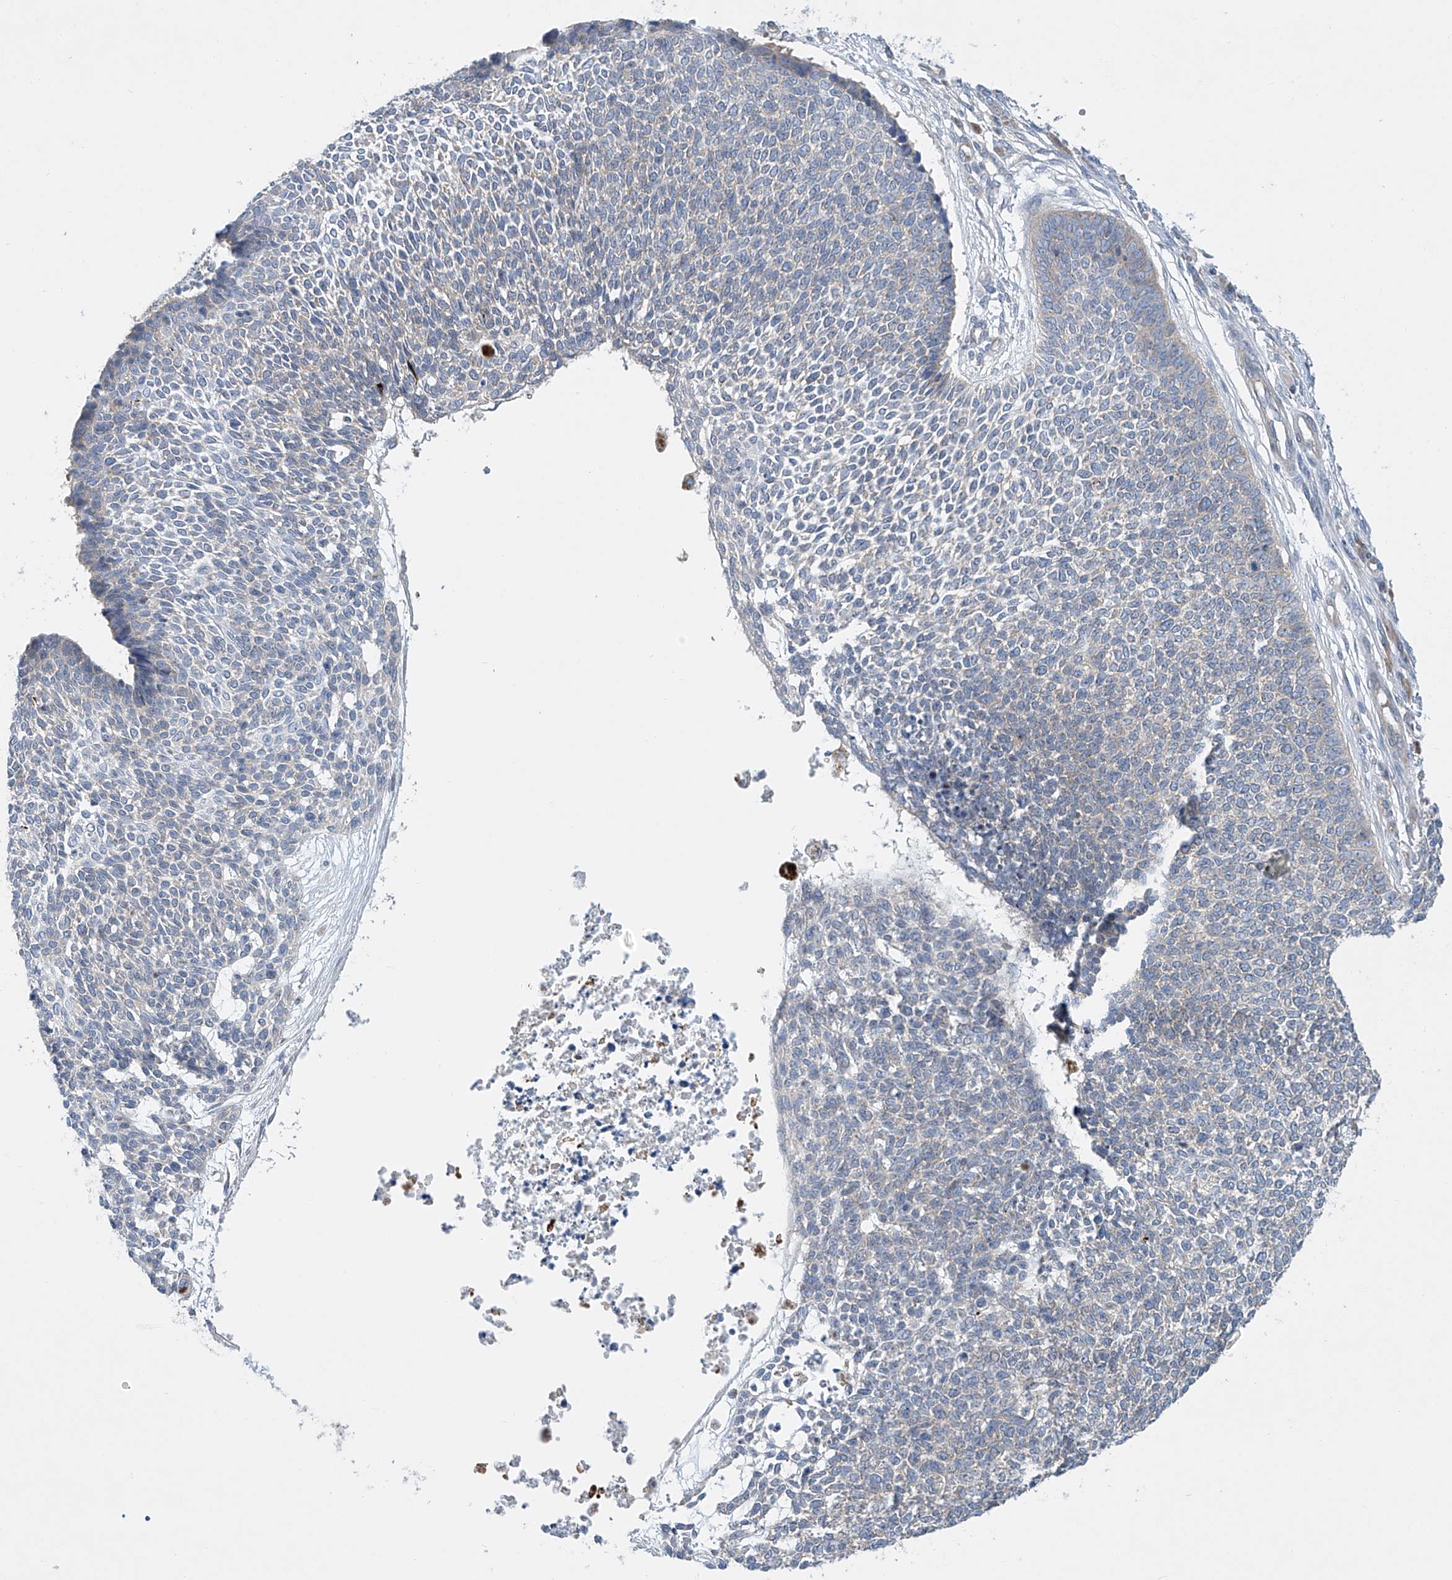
{"staining": {"intensity": "weak", "quantity": "<25%", "location": "cytoplasmic/membranous"}, "tissue": "skin cancer", "cell_type": "Tumor cells", "image_type": "cancer", "snomed": [{"axis": "morphology", "description": "Basal cell carcinoma"}, {"axis": "topography", "description": "Skin"}], "caption": "Human basal cell carcinoma (skin) stained for a protein using IHC demonstrates no positivity in tumor cells.", "gene": "TJAP1", "patient": {"sex": "female", "age": 84}}